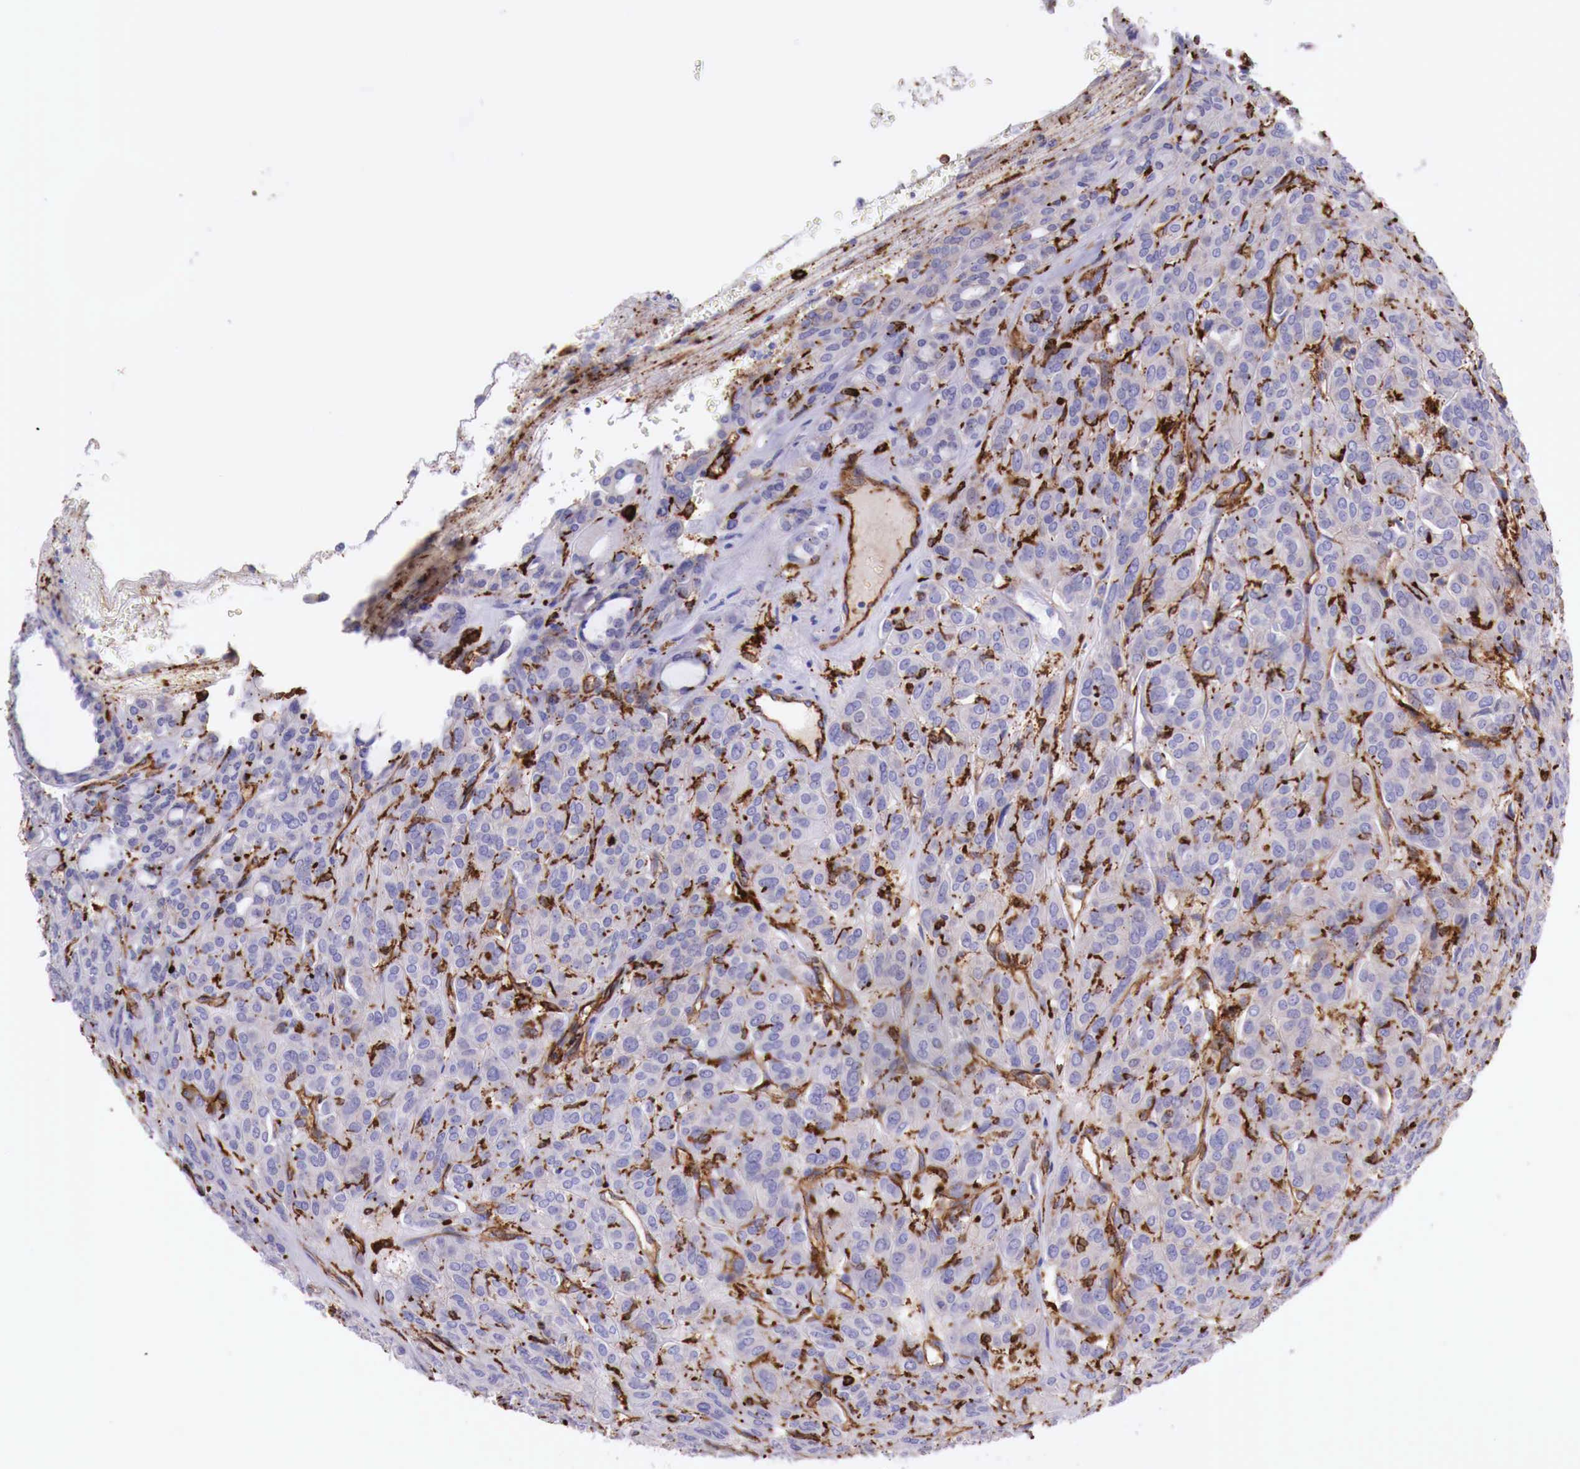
{"staining": {"intensity": "negative", "quantity": "none", "location": "none"}, "tissue": "thyroid cancer", "cell_type": "Tumor cells", "image_type": "cancer", "snomed": [{"axis": "morphology", "description": "Follicular adenoma carcinoma, NOS"}, {"axis": "topography", "description": "Thyroid gland"}], "caption": "An immunohistochemistry histopathology image of thyroid follicular adenoma carcinoma is shown. There is no staining in tumor cells of thyroid follicular adenoma carcinoma.", "gene": "MSR1", "patient": {"sex": "female", "age": 71}}